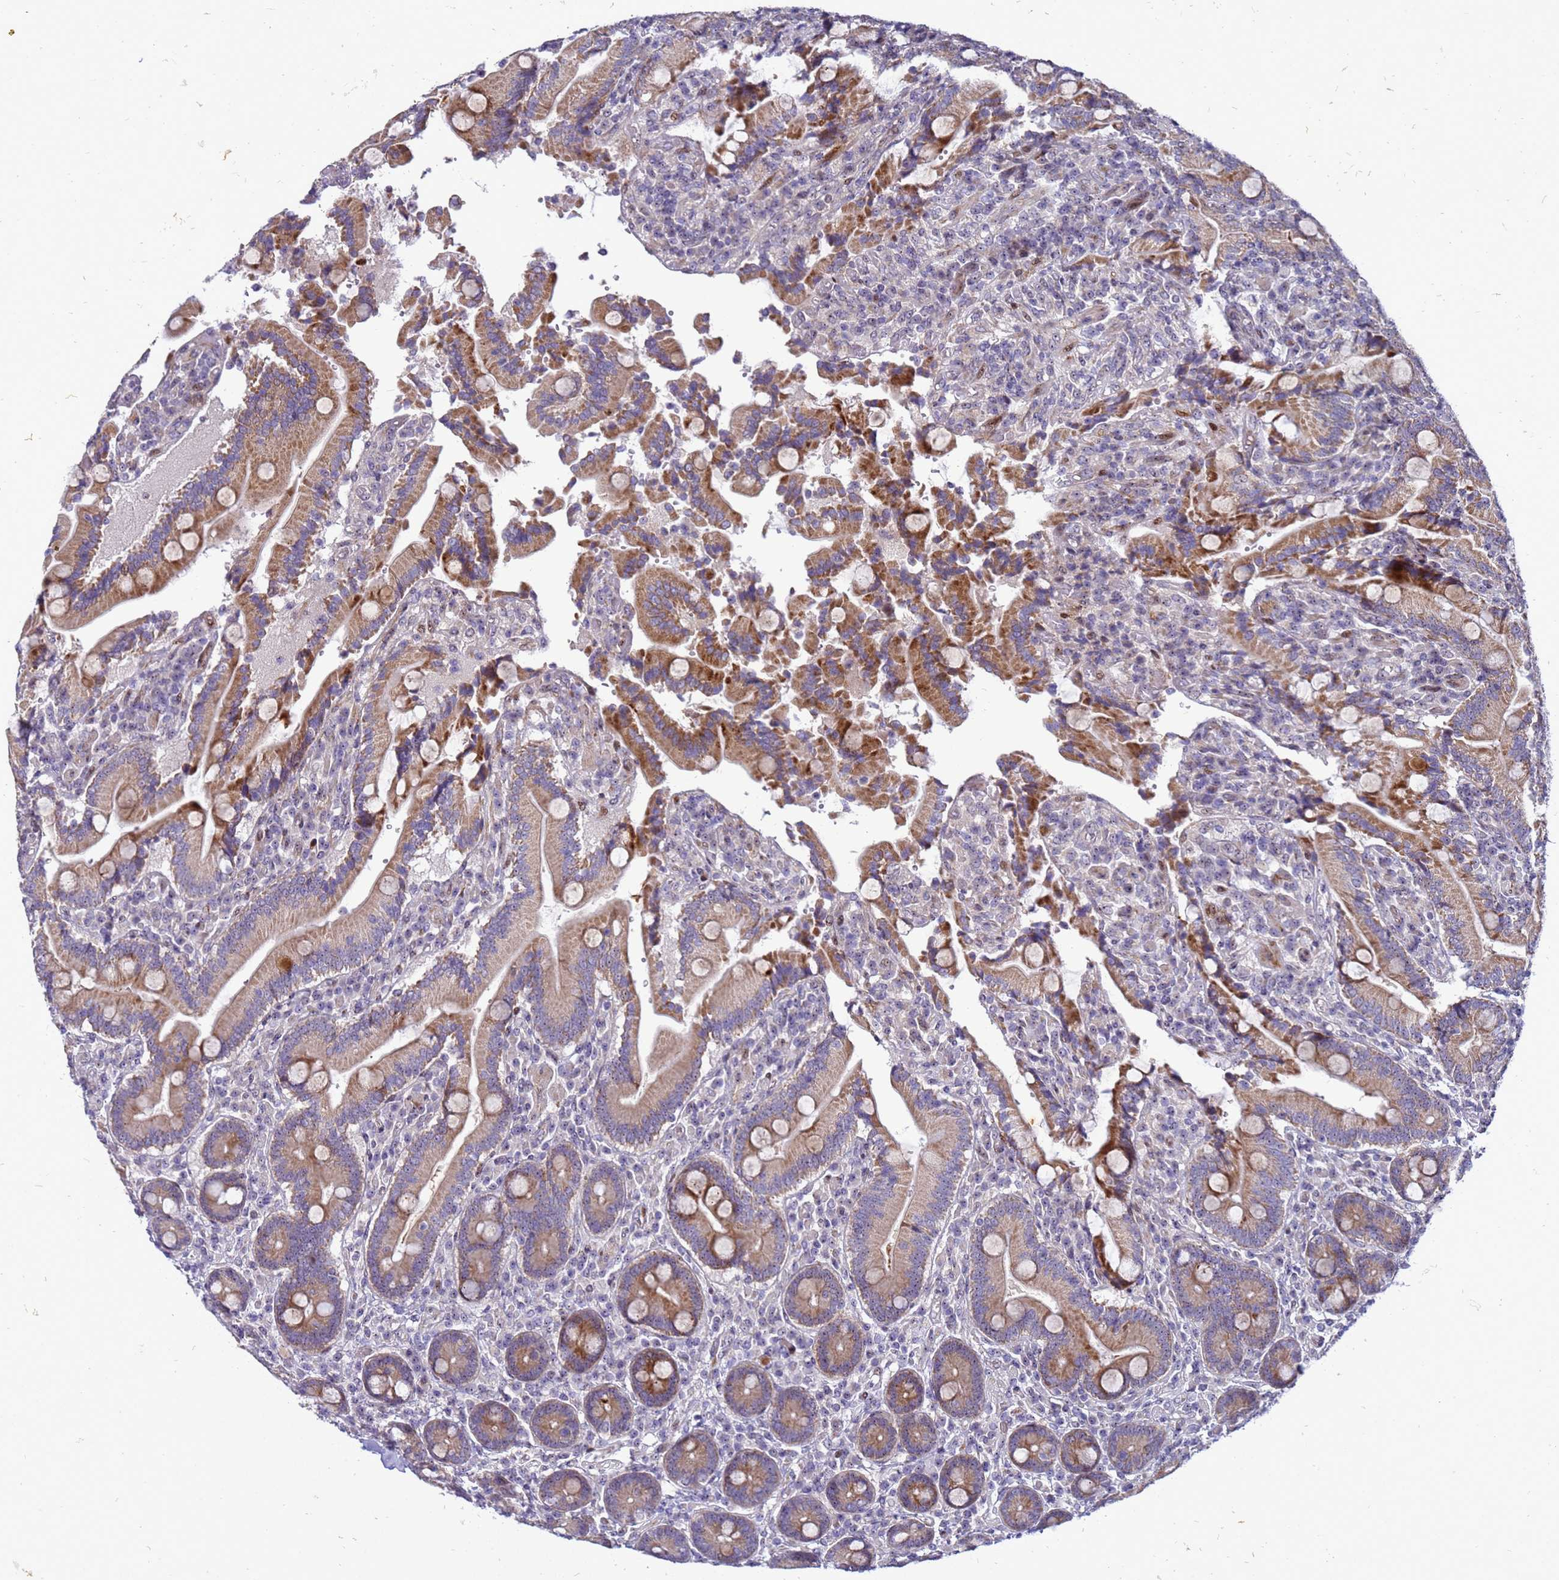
{"staining": {"intensity": "strong", "quantity": "25%-75%", "location": "cytoplasmic/membranous"}, "tissue": "duodenum", "cell_type": "Glandular cells", "image_type": "normal", "snomed": [{"axis": "morphology", "description": "Normal tissue, NOS"}, {"axis": "topography", "description": "Duodenum"}], "caption": "Duodenum stained for a protein shows strong cytoplasmic/membranous positivity in glandular cells. (Brightfield microscopy of DAB IHC at high magnification).", "gene": "RSPO1", "patient": {"sex": "female", "age": 62}}